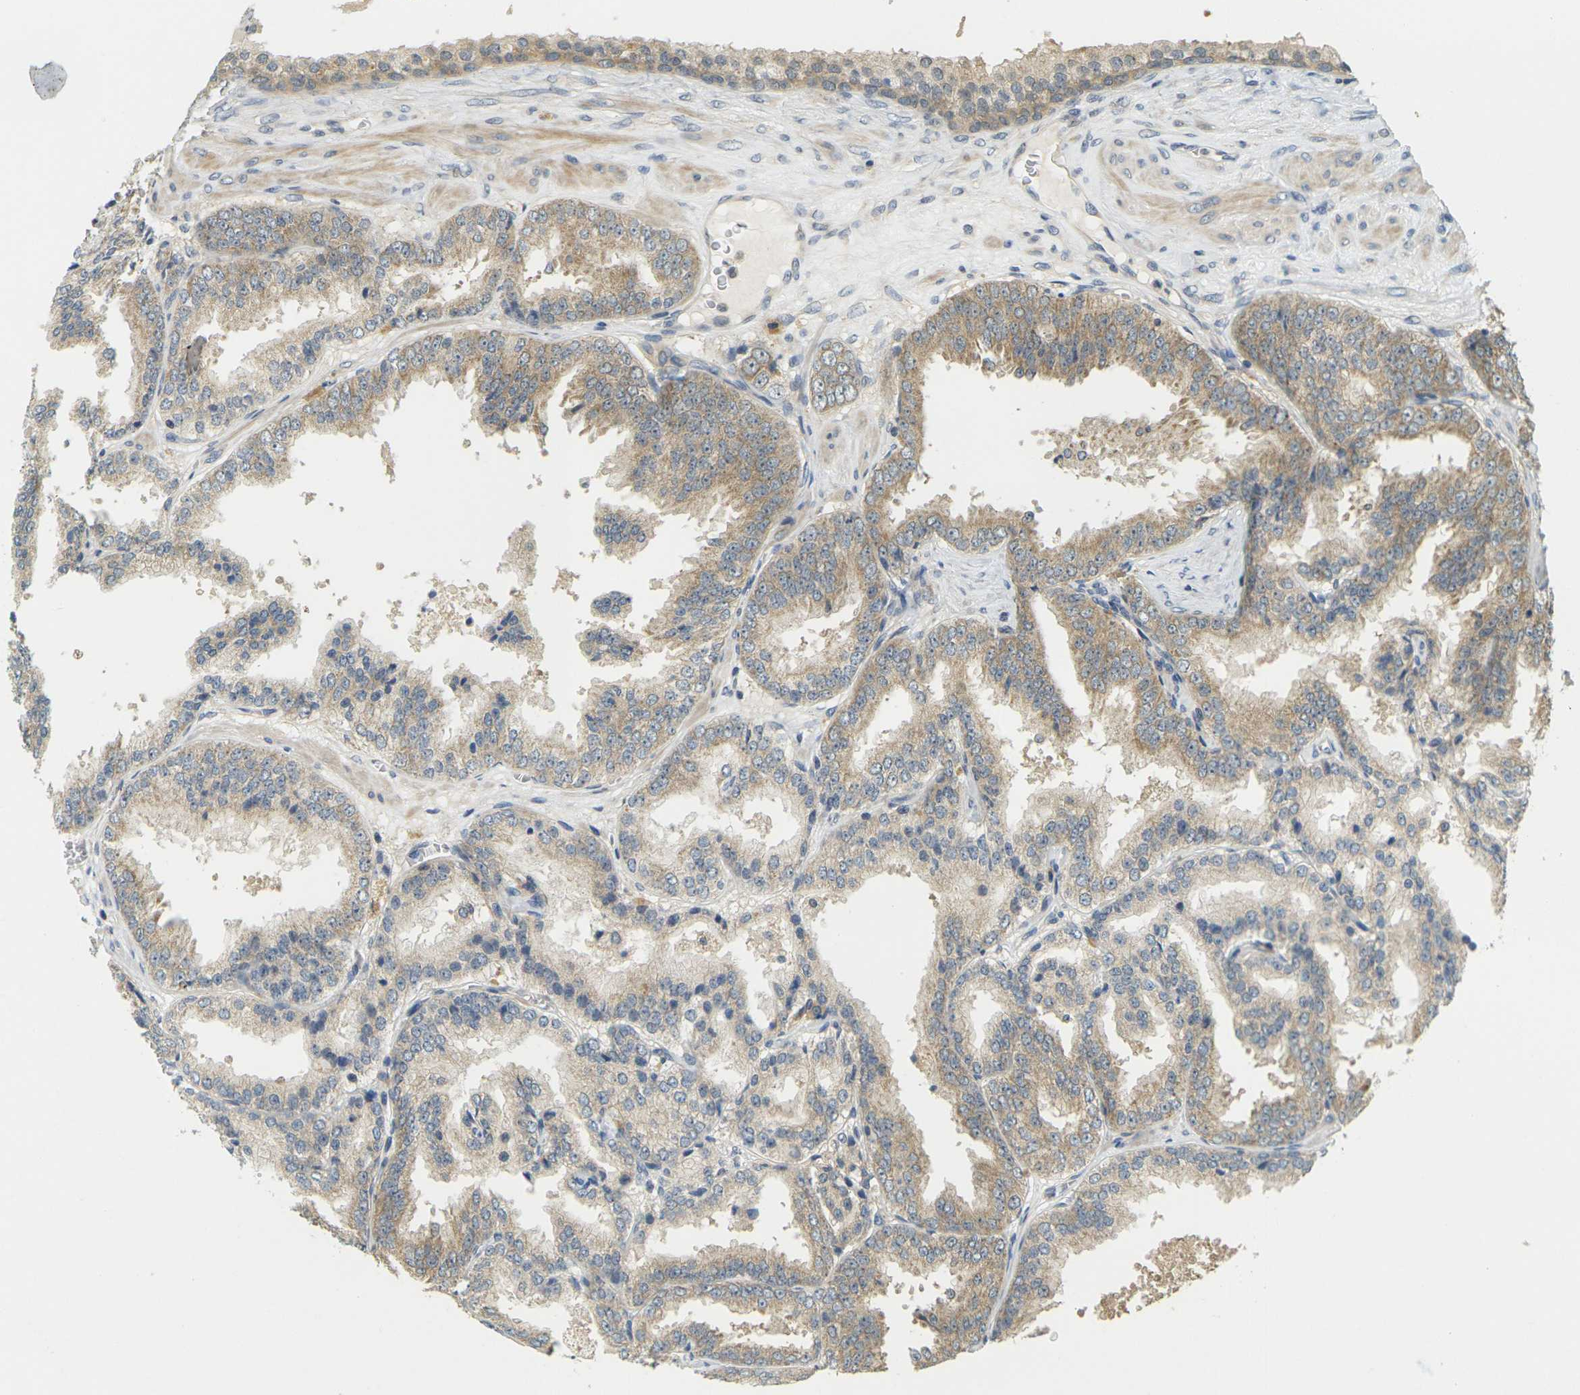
{"staining": {"intensity": "moderate", "quantity": ">75%", "location": "cytoplasmic/membranous"}, "tissue": "prostate cancer", "cell_type": "Tumor cells", "image_type": "cancer", "snomed": [{"axis": "morphology", "description": "Adenocarcinoma, High grade"}, {"axis": "topography", "description": "Prostate"}], "caption": "This is an image of IHC staining of prostate high-grade adenocarcinoma, which shows moderate staining in the cytoplasmic/membranous of tumor cells.", "gene": "KLHL8", "patient": {"sex": "male", "age": 61}}